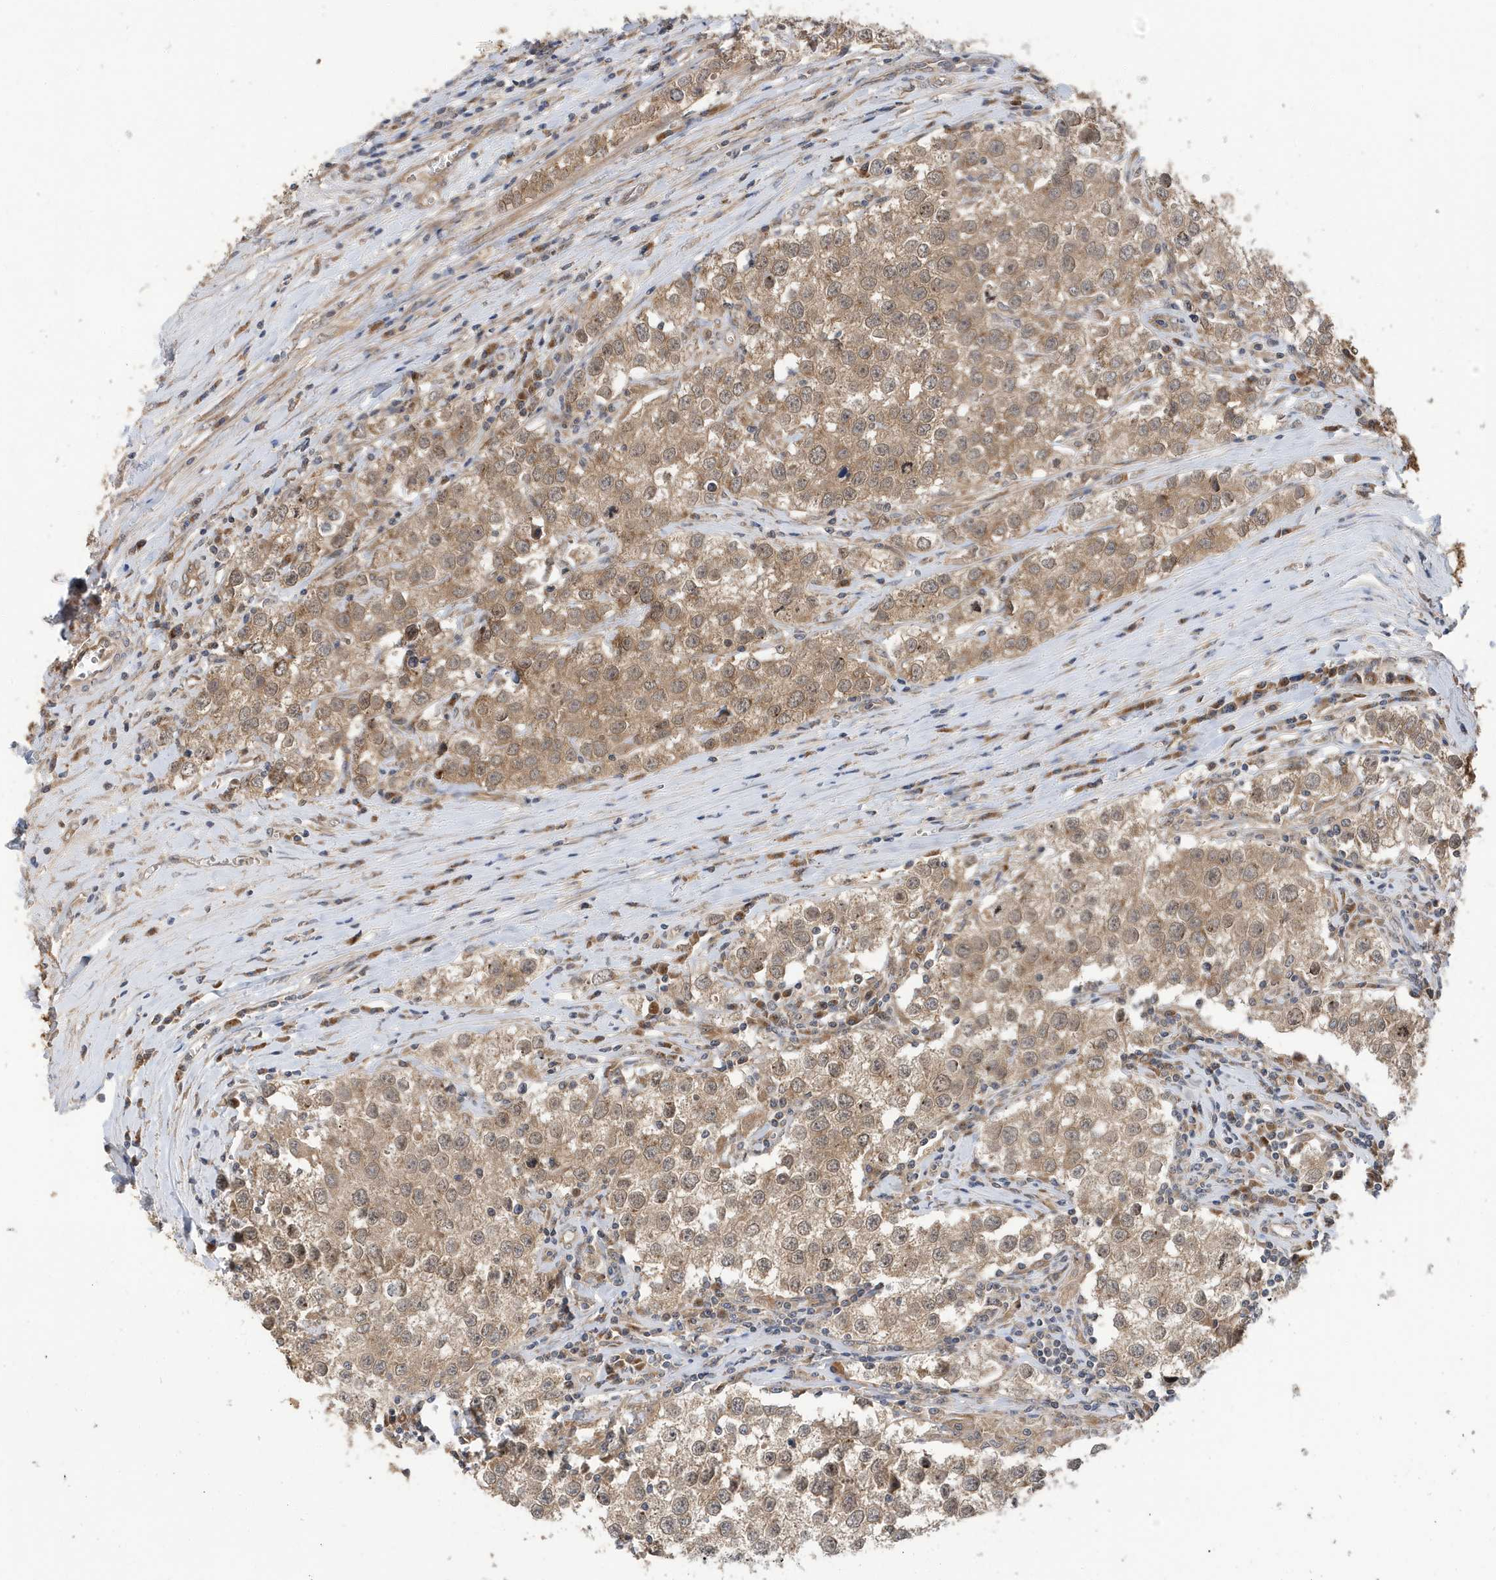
{"staining": {"intensity": "moderate", "quantity": ">75%", "location": "cytoplasmic/membranous"}, "tissue": "testis cancer", "cell_type": "Tumor cells", "image_type": "cancer", "snomed": [{"axis": "morphology", "description": "Seminoma, NOS"}, {"axis": "morphology", "description": "Carcinoma, Embryonal, NOS"}, {"axis": "topography", "description": "Testis"}], "caption": "The immunohistochemical stain shows moderate cytoplasmic/membranous expression in tumor cells of testis cancer (seminoma) tissue.", "gene": "LAPTM4A", "patient": {"sex": "male", "age": 43}}